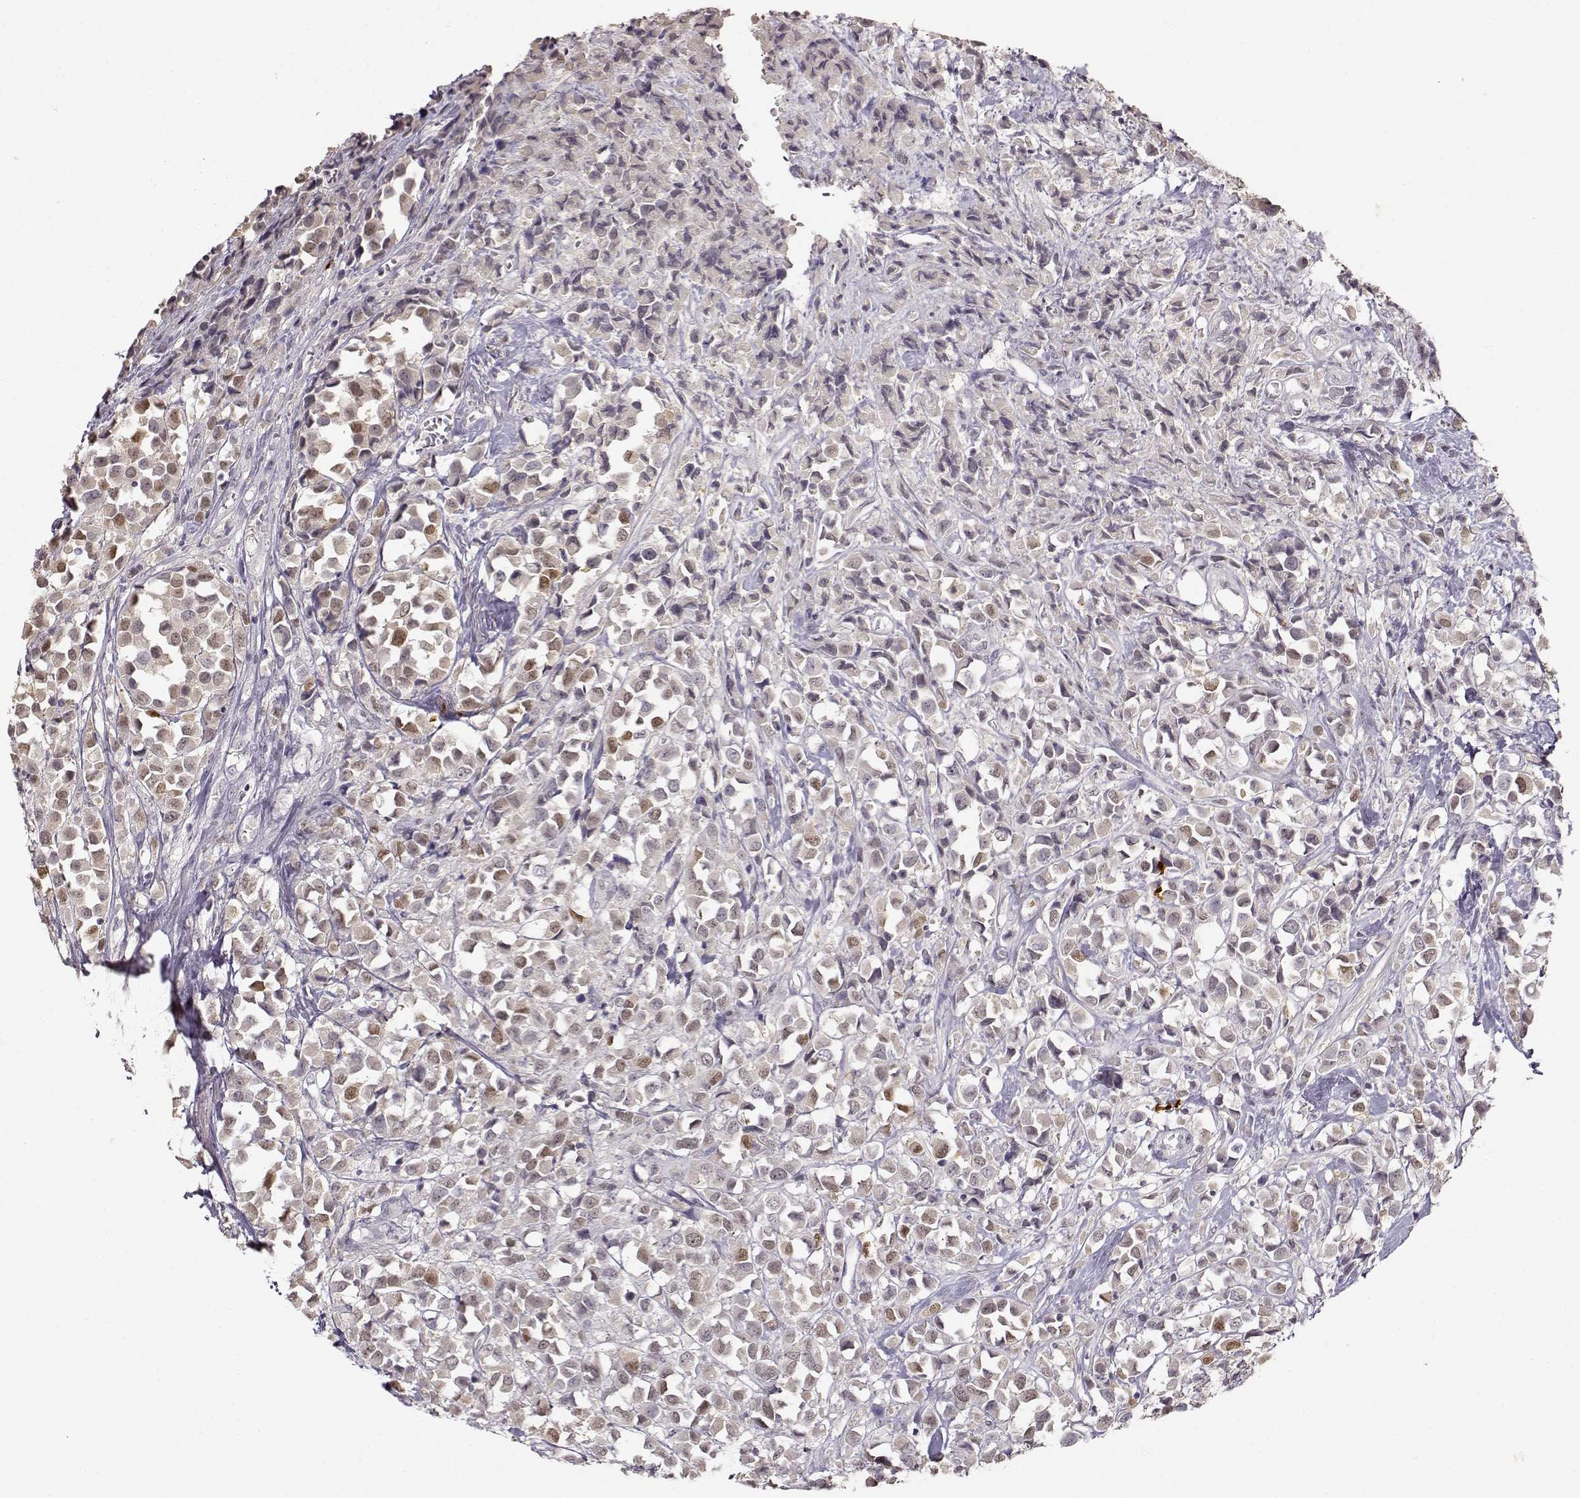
{"staining": {"intensity": "moderate", "quantity": "<25%", "location": "nuclear"}, "tissue": "breast cancer", "cell_type": "Tumor cells", "image_type": "cancer", "snomed": [{"axis": "morphology", "description": "Duct carcinoma"}, {"axis": "topography", "description": "Breast"}], "caption": "Immunohistochemical staining of human breast cancer reveals low levels of moderate nuclear positivity in approximately <25% of tumor cells.", "gene": "S100B", "patient": {"sex": "female", "age": 61}}